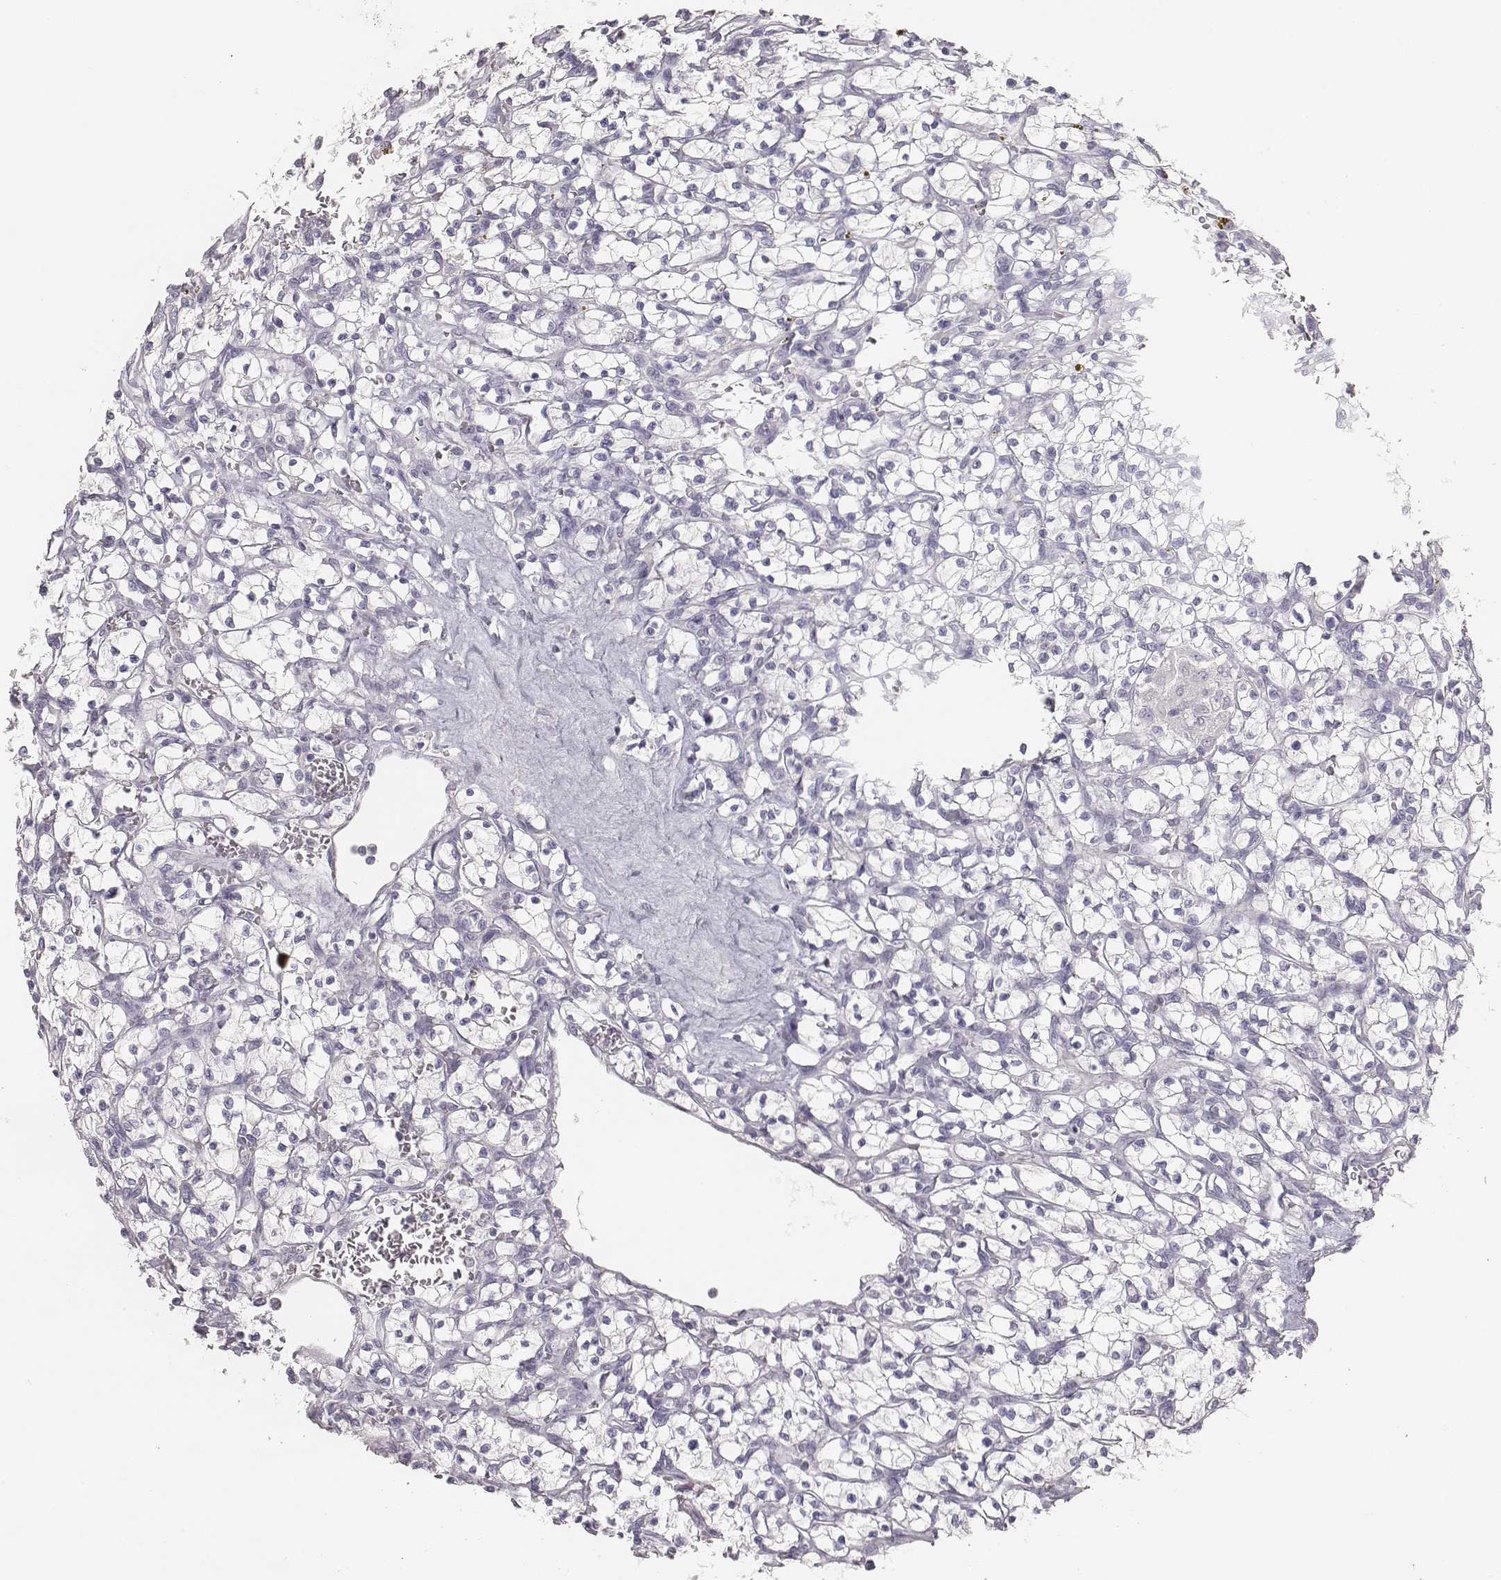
{"staining": {"intensity": "negative", "quantity": "none", "location": "none"}, "tissue": "renal cancer", "cell_type": "Tumor cells", "image_type": "cancer", "snomed": [{"axis": "morphology", "description": "Adenocarcinoma, NOS"}, {"axis": "topography", "description": "Kidney"}], "caption": "Human renal cancer (adenocarcinoma) stained for a protein using IHC displays no expression in tumor cells.", "gene": "MYH6", "patient": {"sex": "female", "age": 64}}